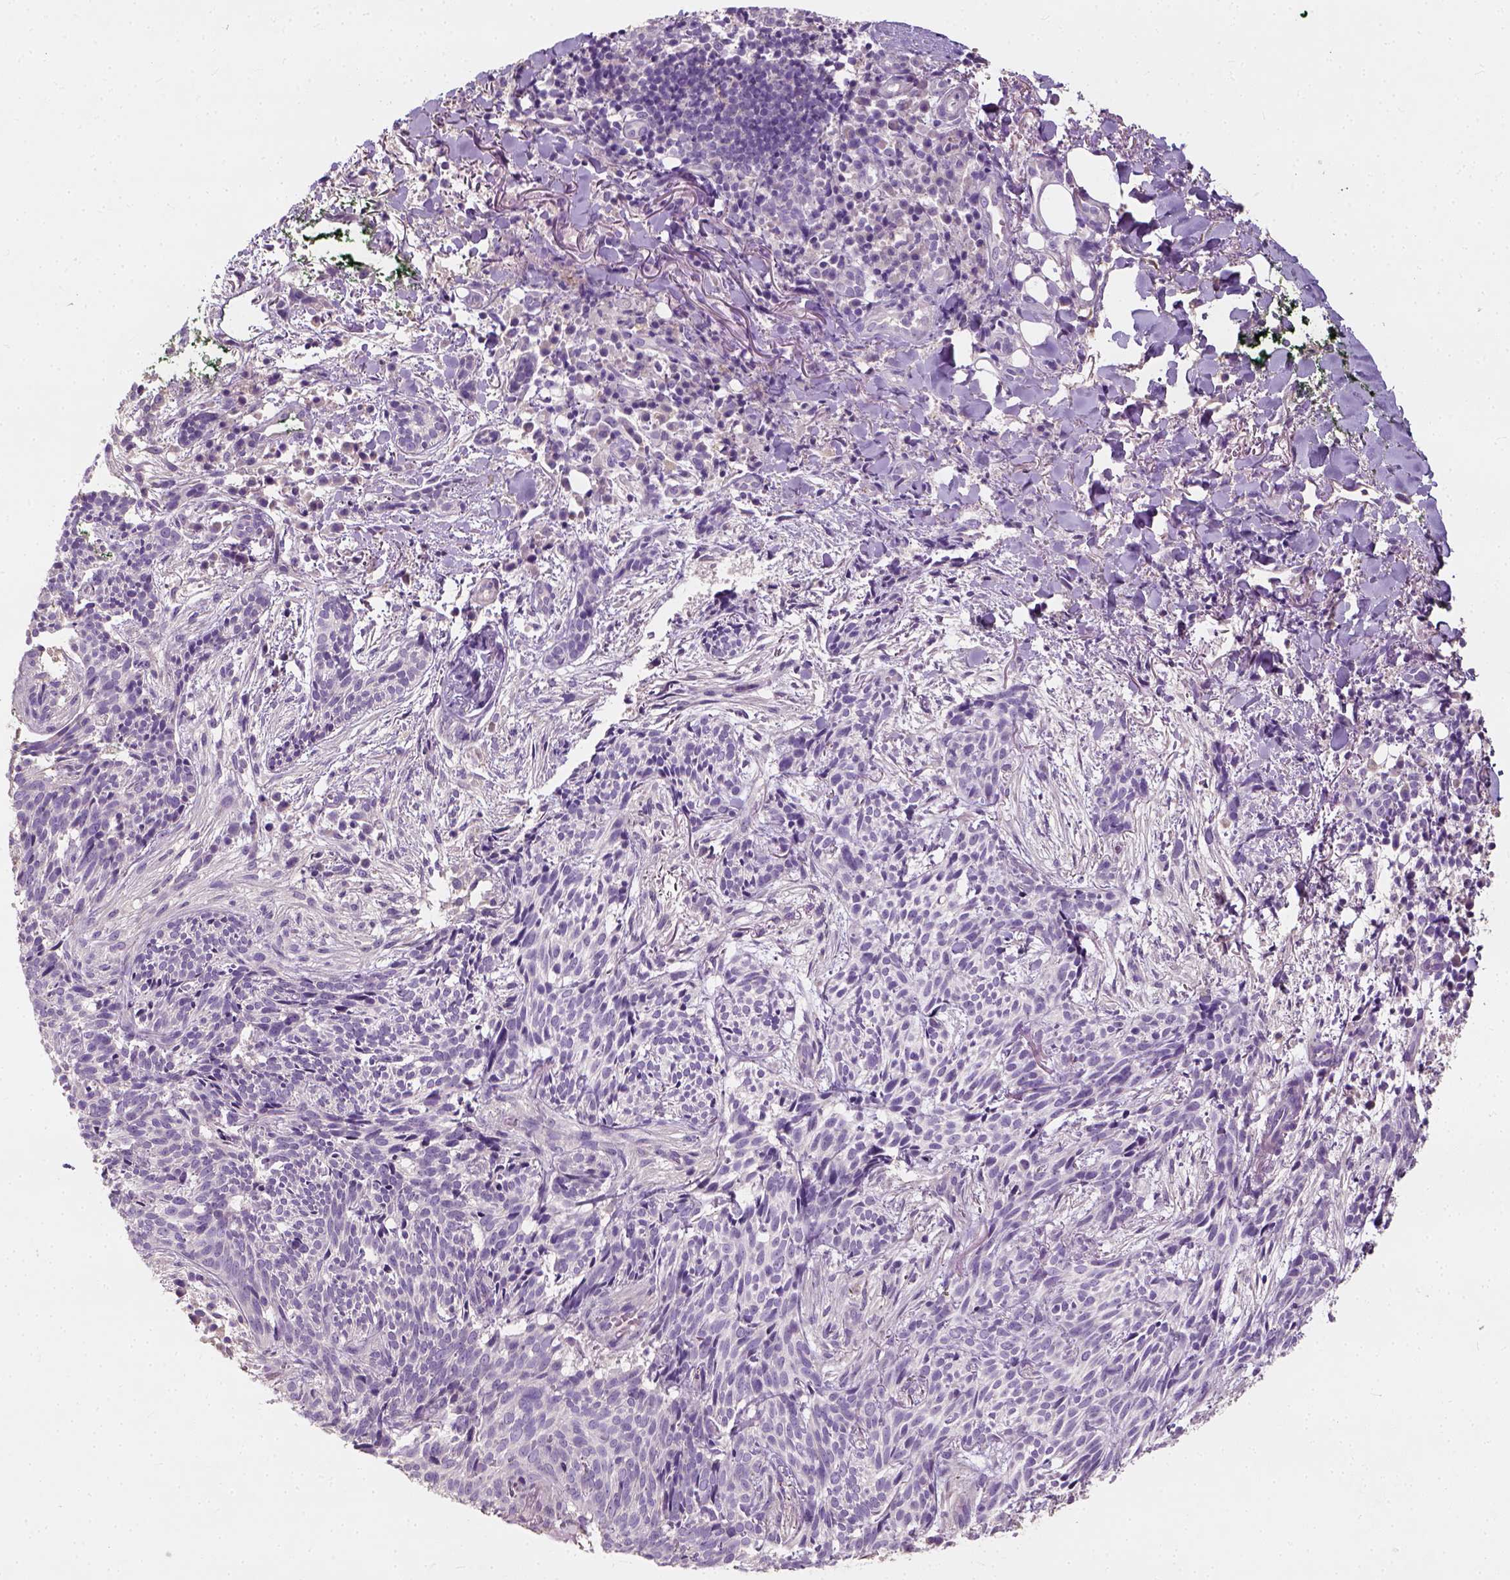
{"staining": {"intensity": "negative", "quantity": "none", "location": "none"}, "tissue": "skin cancer", "cell_type": "Tumor cells", "image_type": "cancer", "snomed": [{"axis": "morphology", "description": "Basal cell carcinoma"}, {"axis": "topography", "description": "Skin"}], "caption": "Immunohistochemistry (IHC) of human basal cell carcinoma (skin) demonstrates no expression in tumor cells.", "gene": "DHCR24", "patient": {"sex": "male", "age": 71}}